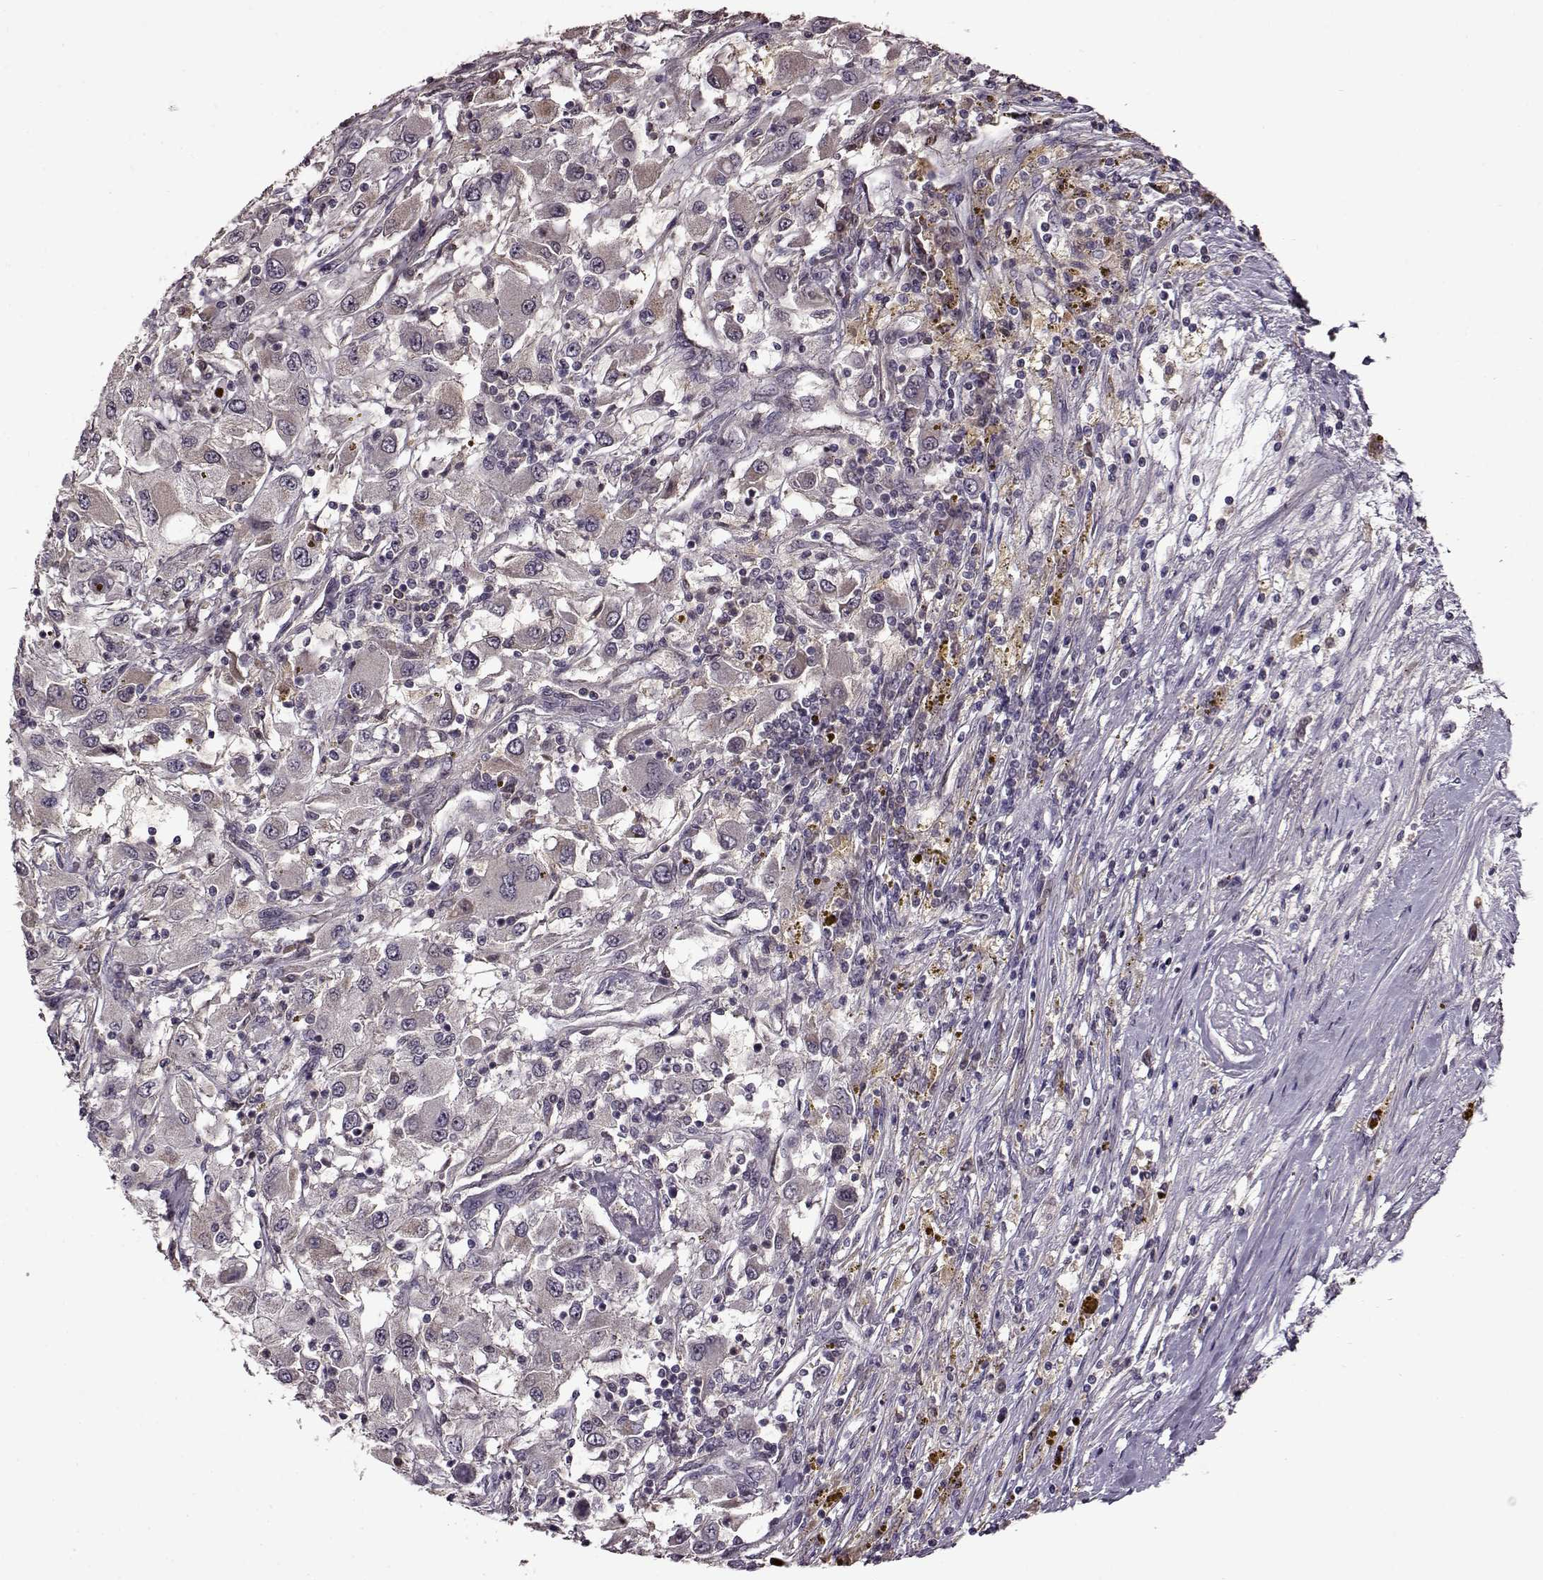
{"staining": {"intensity": "weak", "quantity": "<25%", "location": "cytoplasmic/membranous"}, "tissue": "renal cancer", "cell_type": "Tumor cells", "image_type": "cancer", "snomed": [{"axis": "morphology", "description": "Adenocarcinoma, NOS"}, {"axis": "topography", "description": "Kidney"}], "caption": "The photomicrograph exhibits no staining of tumor cells in renal cancer. (DAB (3,3'-diaminobenzidine) immunohistochemistry (IHC) visualized using brightfield microscopy, high magnification).", "gene": "MAIP1", "patient": {"sex": "female", "age": 67}}